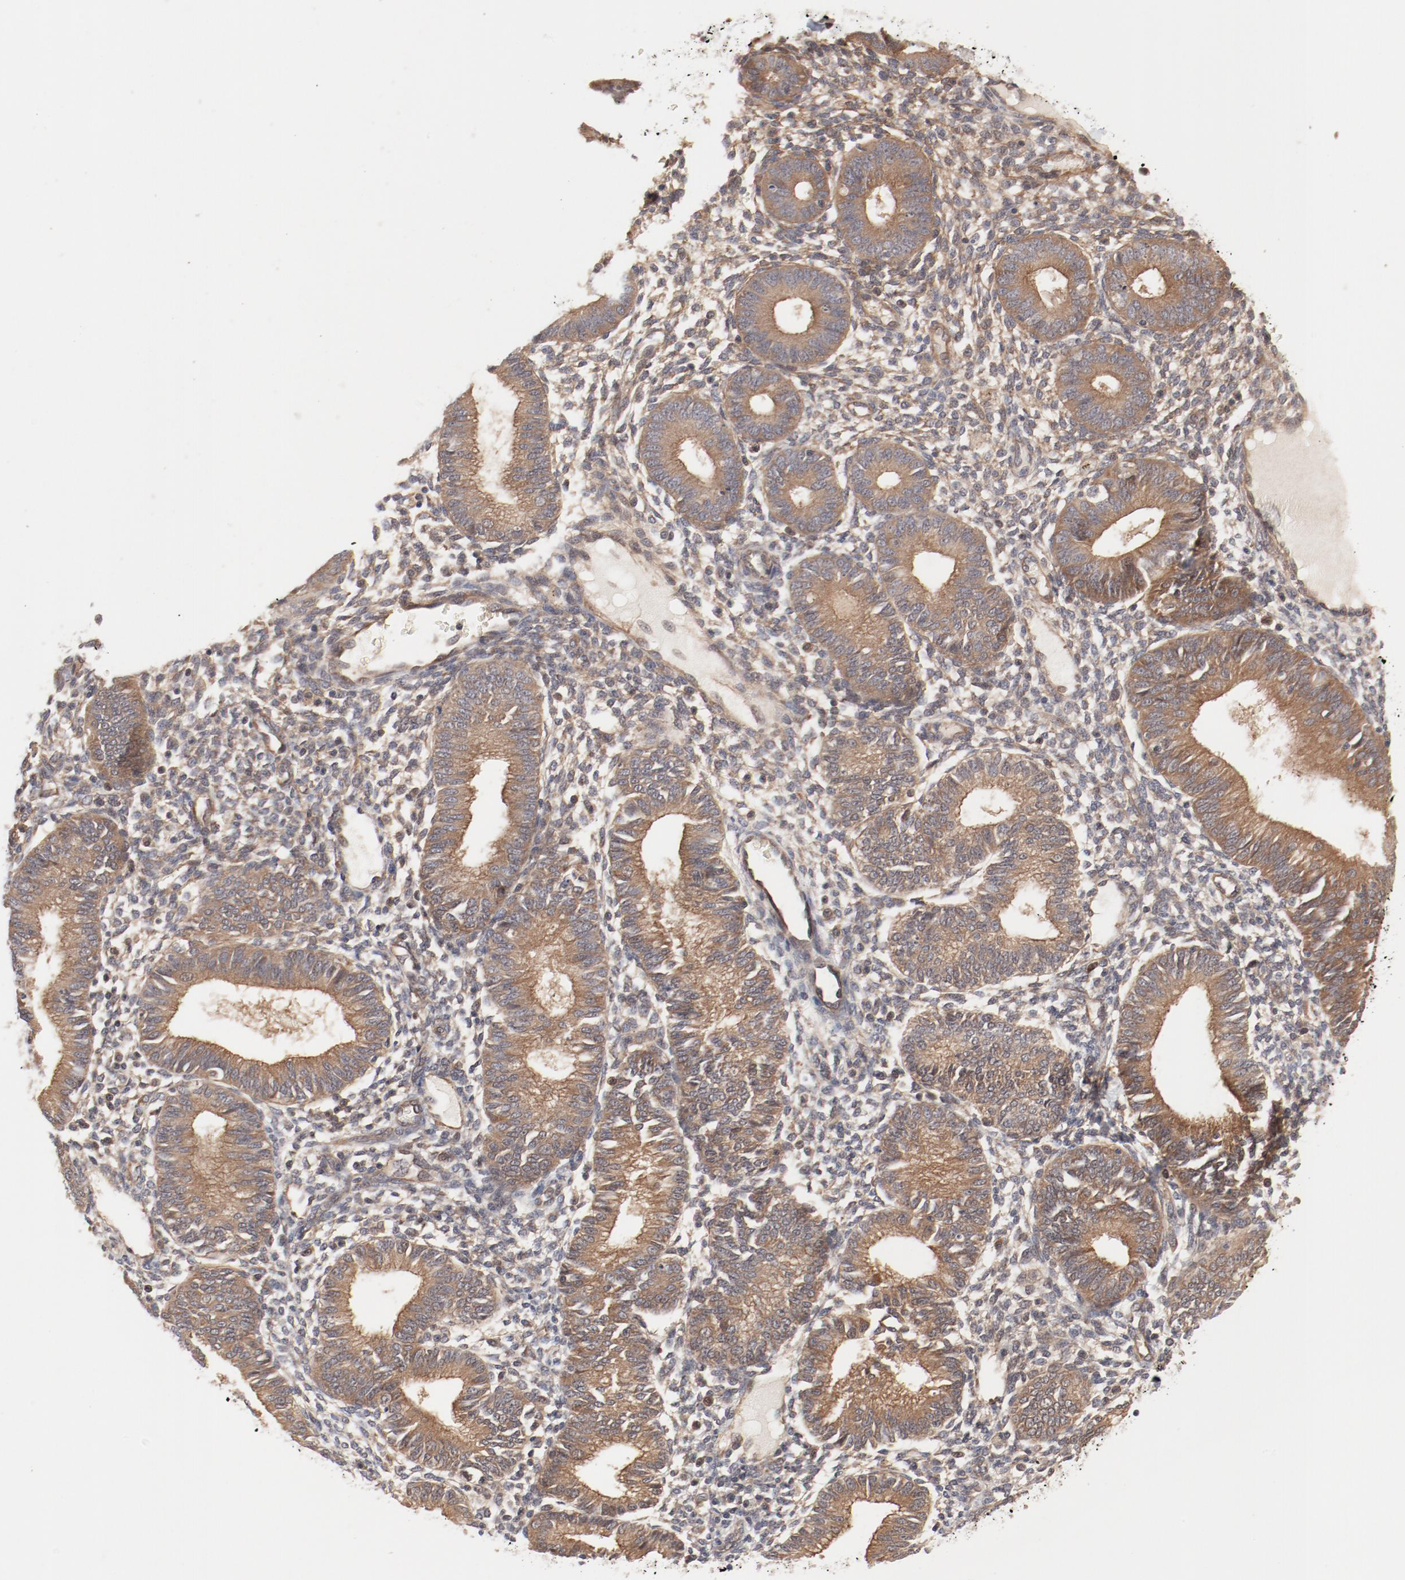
{"staining": {"intensity": "negative", "quantity": "none", "location": "none"}, "tissue": "endometrium", "cell_type": "Cells in endometrial stroma", "image_type": "normal", "snomed": [{"axis": "morphology", "description": "Normal tissue, NOS"}, {"axis": "topography", "description": "Endometrium"}], "caption": "The photomicrograph exhibits no significant staining in cells in endometrial stroma of endometrium.", "gene": "PITPNM2", "patient": {"sex": "female", "age": 61}}